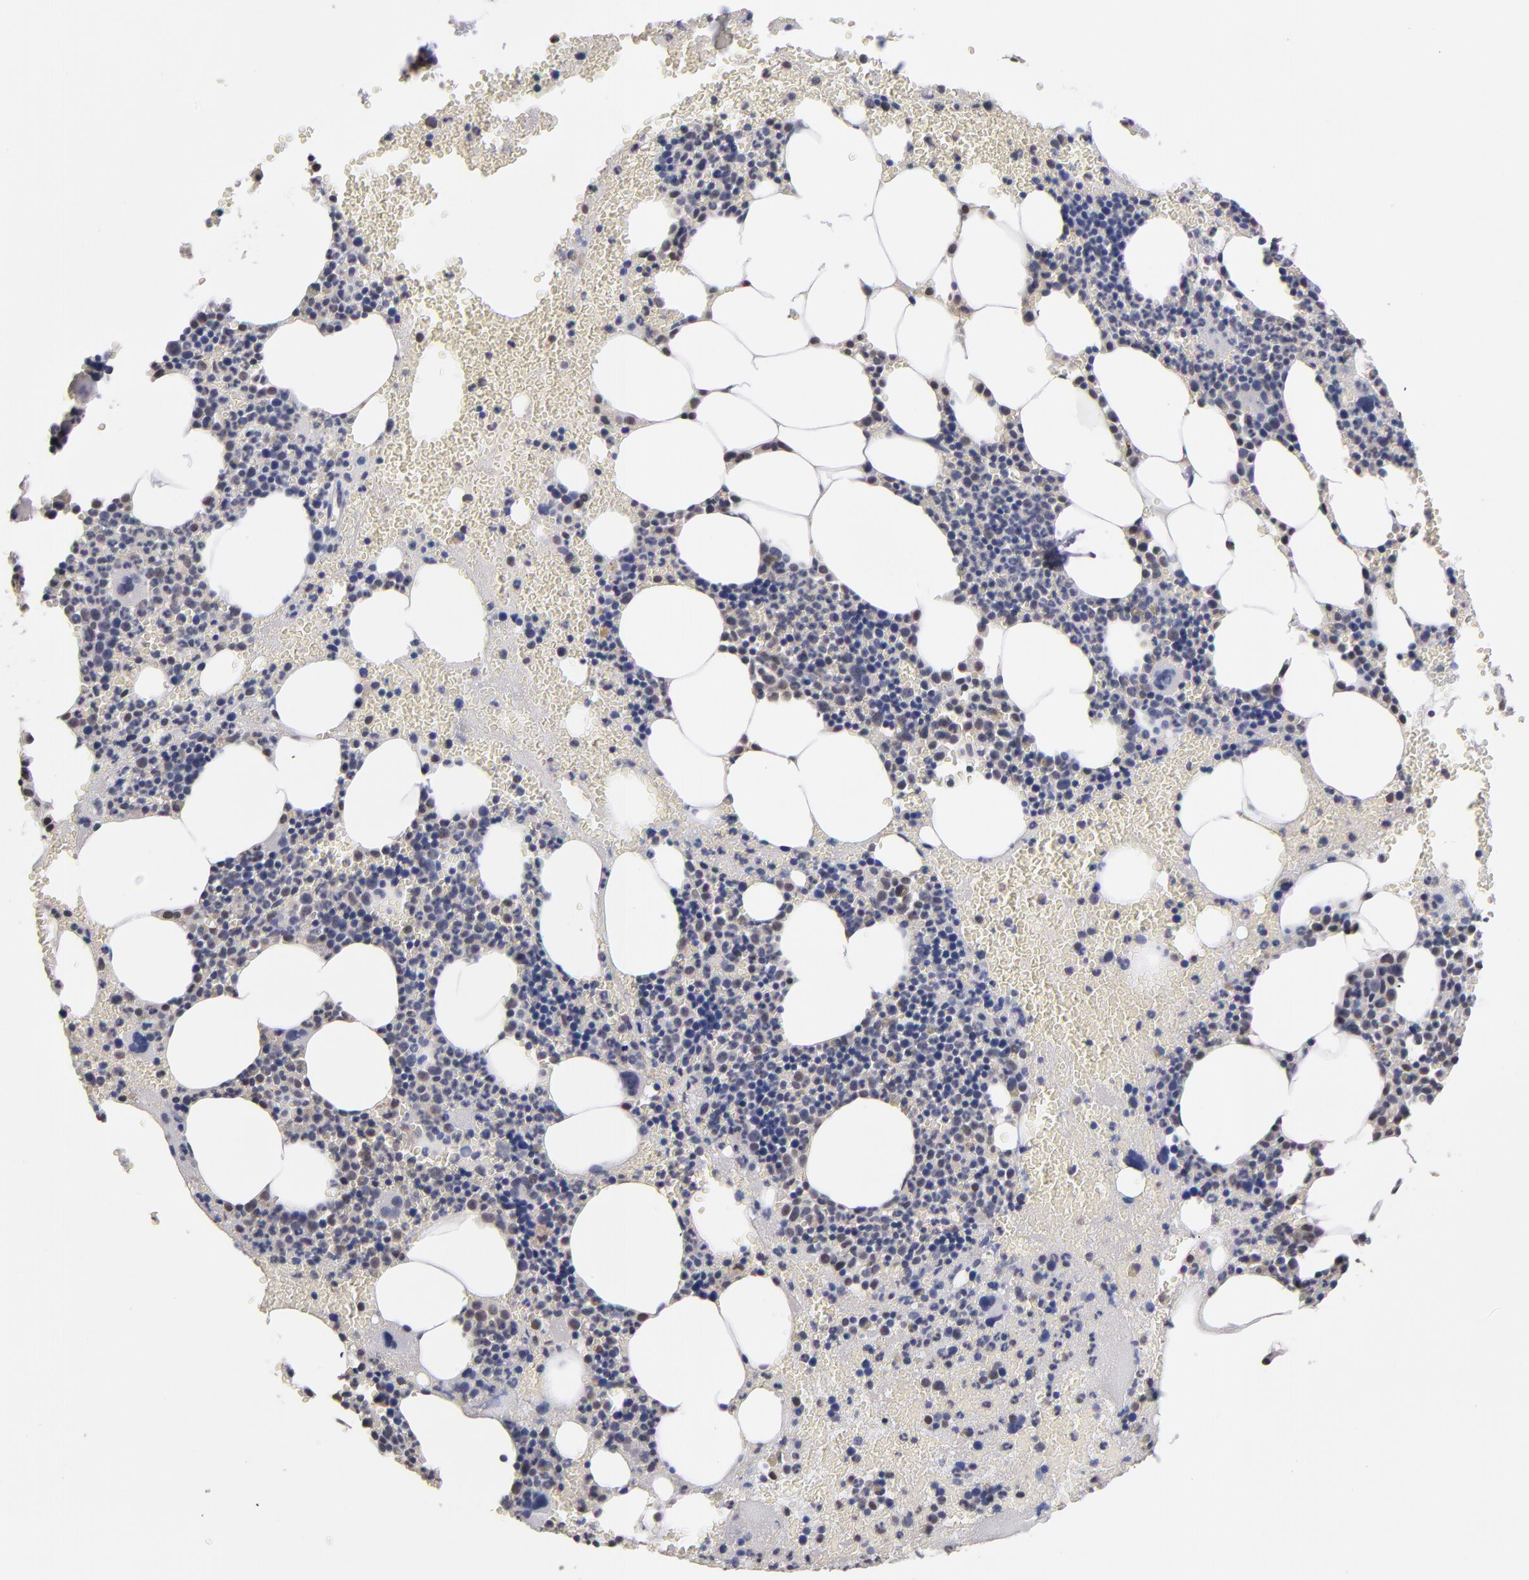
{"staining": {"intensity": "weak", "quantity": "<25%", "location": "nuclear"}, "tissue": "bone marrow", "cell_type": "Hematopoietic cells", "image_type": "normal", "snomed": [{"axis": "morphology", "description": "Normal tissue, NOS"}, {"axis": "topography", "description": "Bone marrow"}], "caption": "This is a image of immunohistochemistry (IHC) staining of normal bone marrow, which shows no expression in hematopoietic cells.", "gene": "PSMD10", "patient": {"sex": "male", "age": 82}}